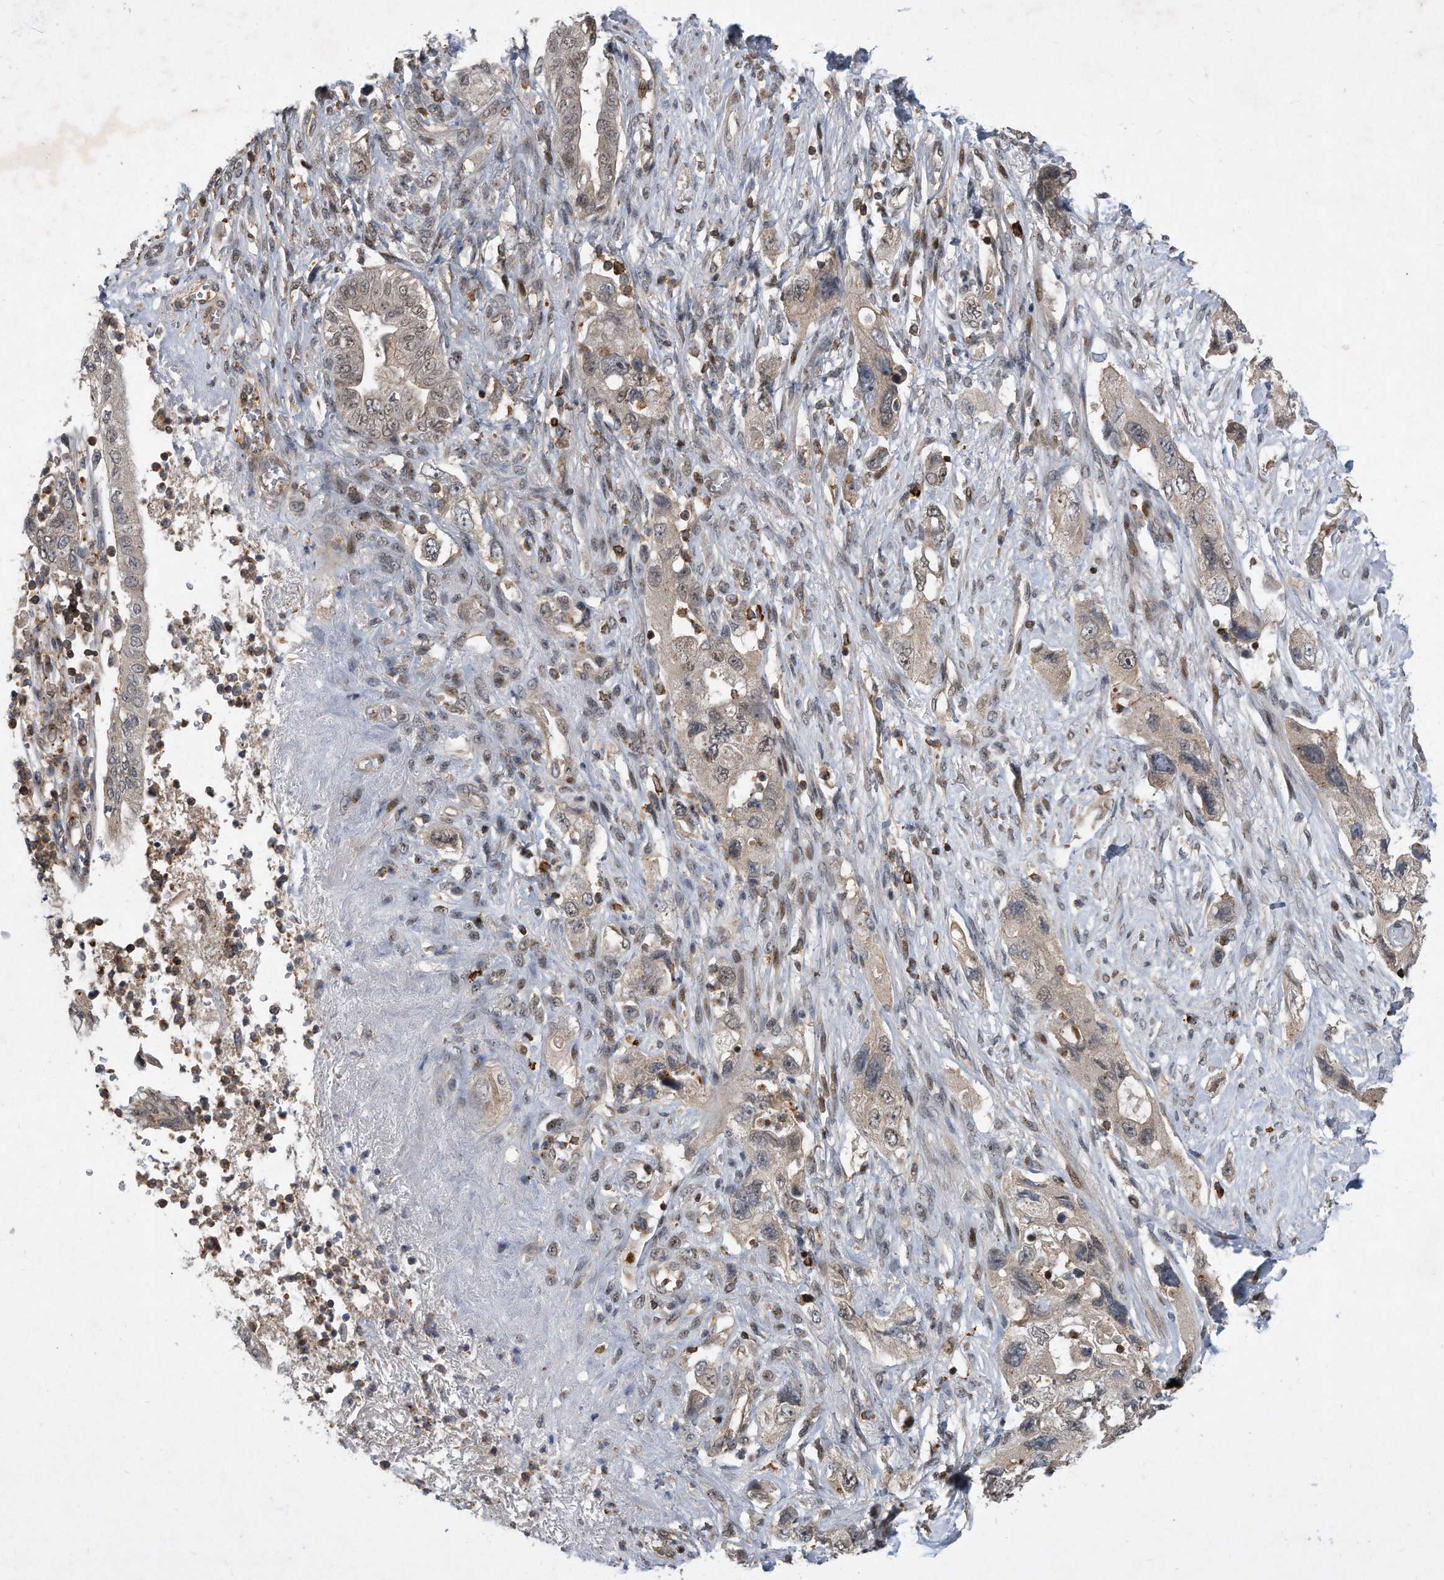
{"staining": {"intensity": "negative", "quantity": "none", "location": "none"}, "tissue": "pancreatic cancer", "cell_type": "Tumor cells", "image_type": "cancer", "snomed": [{"axis": "morphology", "description": "Adenocarcinoma, NOS"}, {"axis": "topography", "description": "Pancreas"}], "caption": "High power microscopy histopathology image of an immunohistochemistry photomicrograph of pancreatic cancer (adenocarcinoma), revealing no significant expression in tumor cells.", "gene": "PGBD2", "patient": {"sex": "female", "age": 73}}